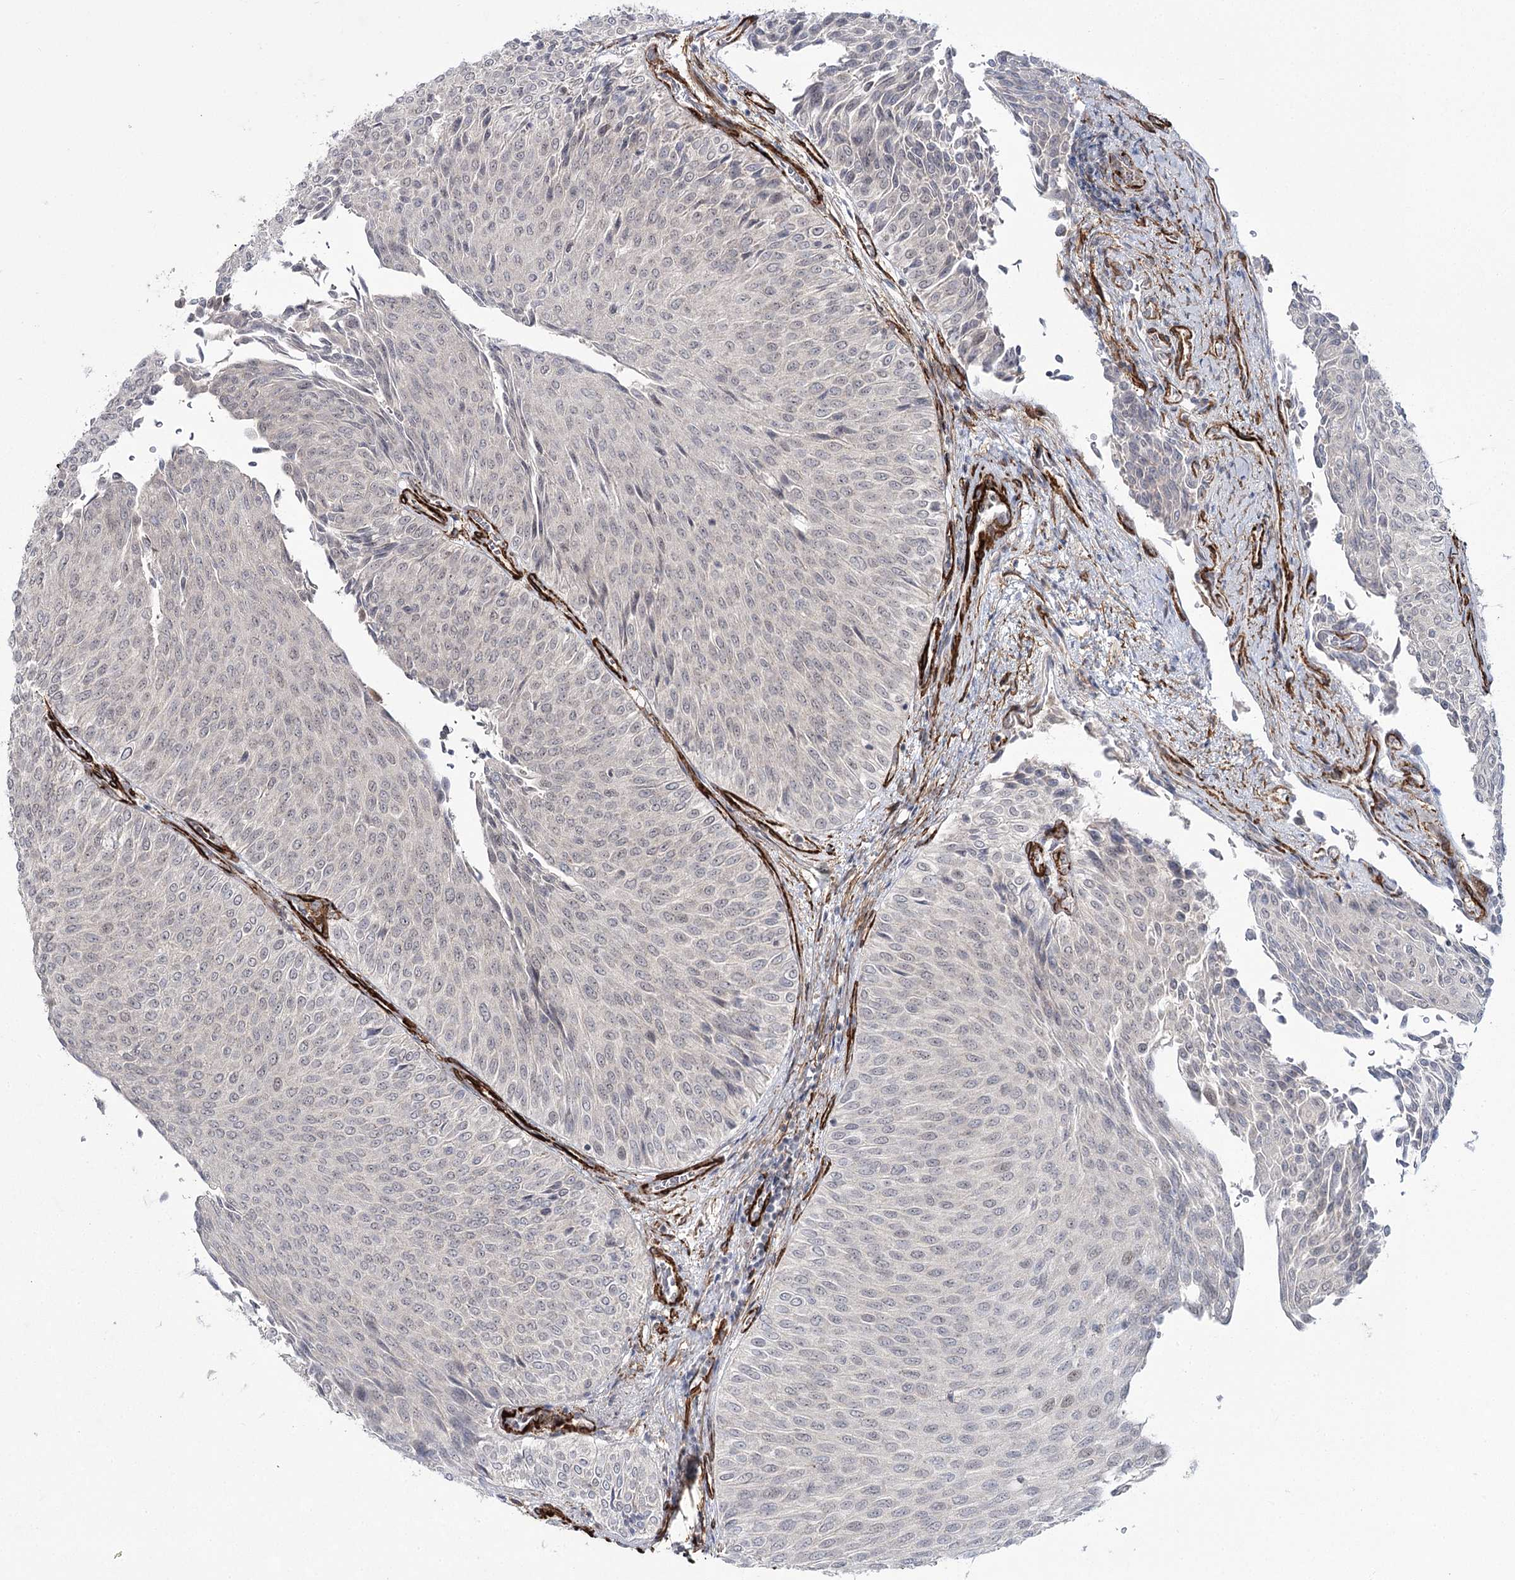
{"staining": {"intensity": "negative", "quantity": "none", "location": "none"}, "tissue": "urothelial cancer", "cell_type": "Tumor cells", "image_type": "cancer", "snomed": [{"axis": "morphology", "description": "Urothelial carcinoma, Low grade"}, {"axis": "topography", "description": "Urinary bladder"}], "caption": "DAB immunohistochemical staining of low-grade urothelial carcinoma displays no significant staining in tumor cells.", "gene": "CWF19L1", "patient": {"sex": "male", "age": 78}}